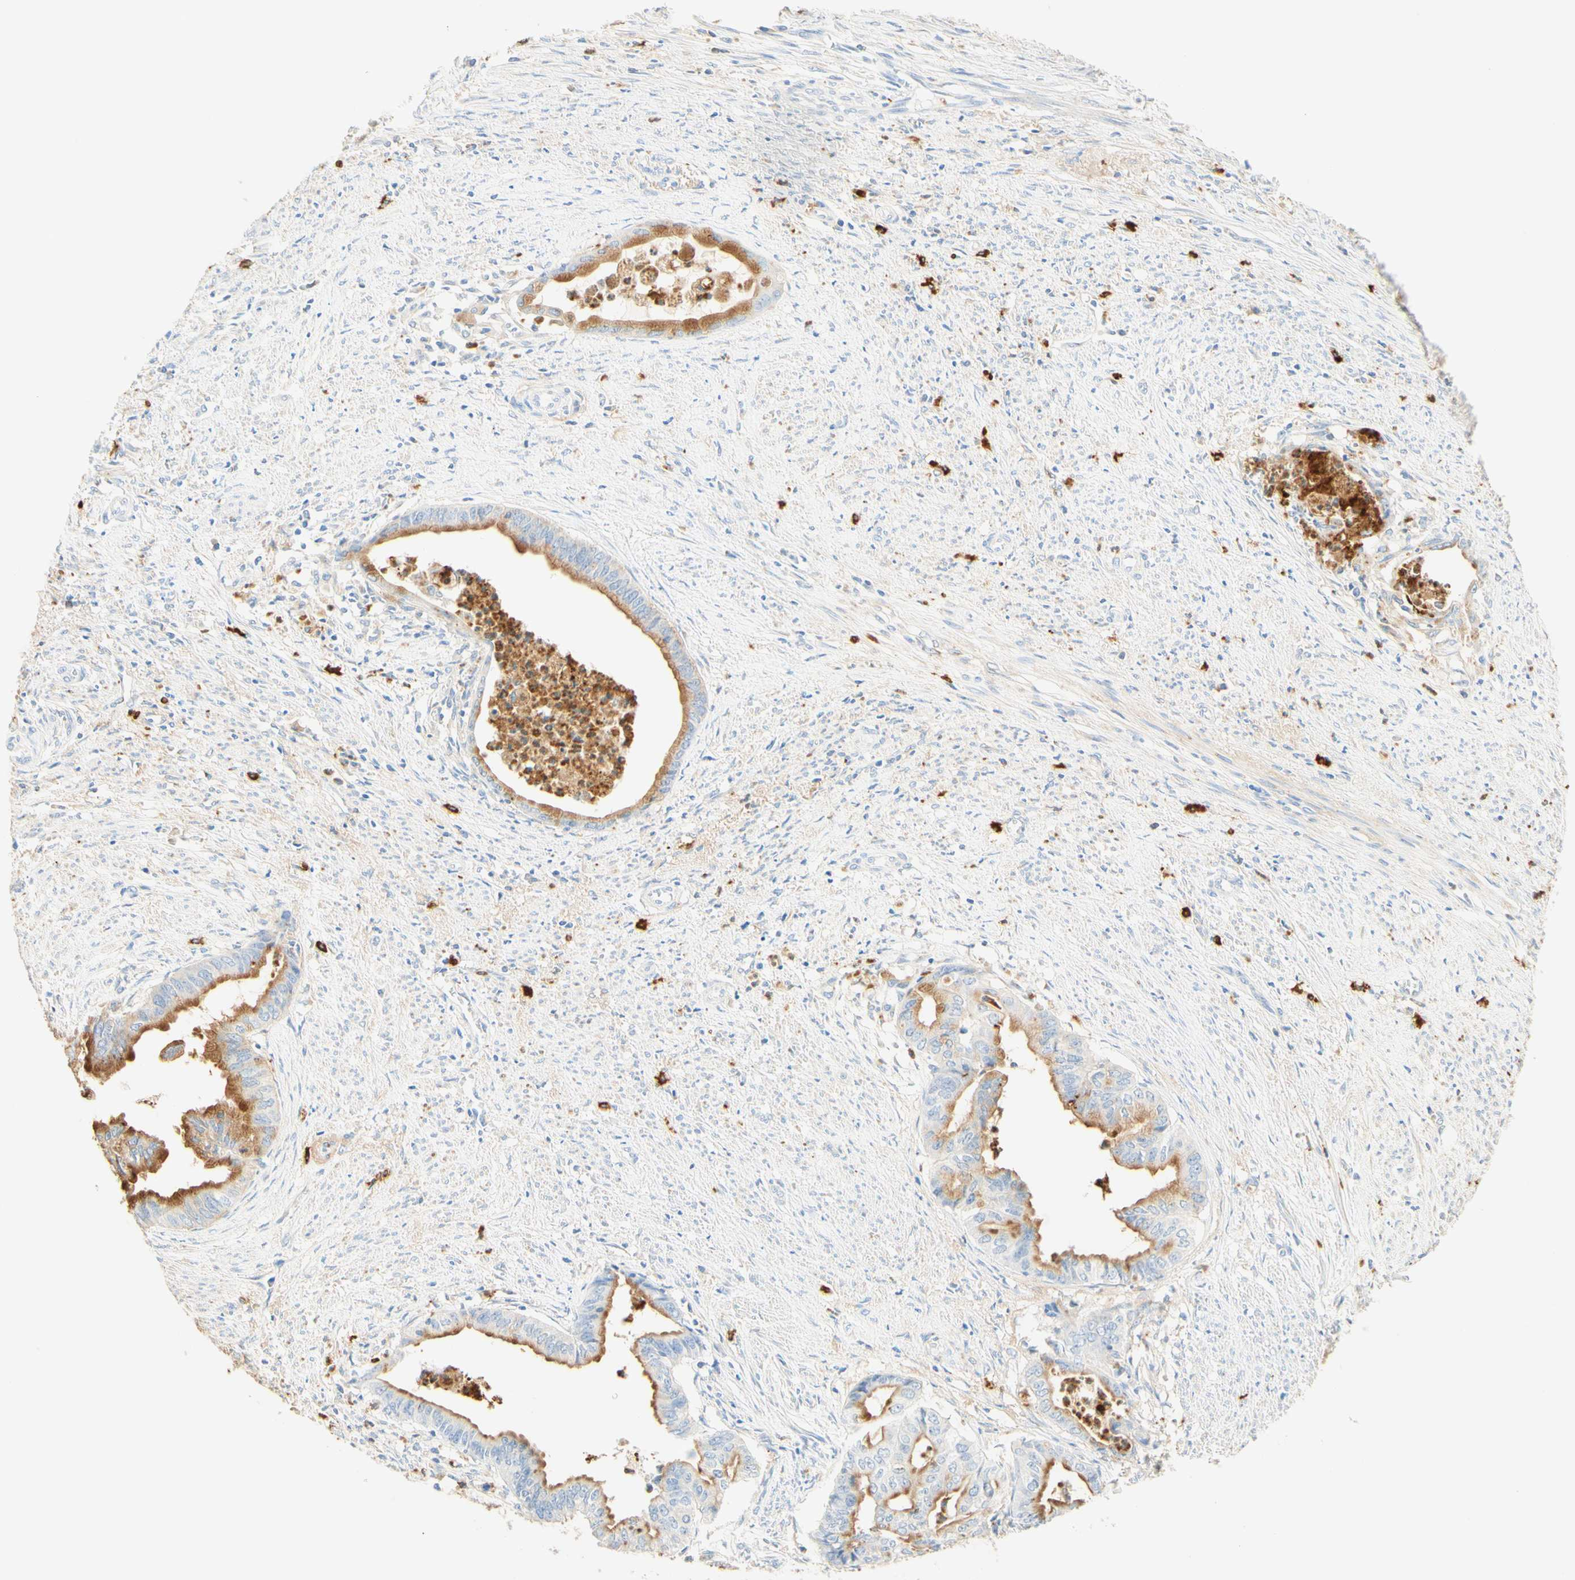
{"staining": {"intensity": "moderate", "quantity": ">75%", "location": "cytoplasmic/membranous"}, "tissue": "endometrial cancer", "cell_type": "Tumor cells", "image_type": "cancer", "snomed": [{"axis": "morphology", "description": "Necrosis, NOS"}, {"axis": "morphology", "description": "Adenocarcinoma, NOS"}, {"axis": "topography", "description": "Endometrium"}], "caption": "About >75% of tumor cells in human adenocarcinoma (endometrial) display moderate cytoplasmic/membranous protein staining as visualized by brown immunohistochemical staining.", "gene": "CD63", "patient": {"sex": "female", "age": 79}}